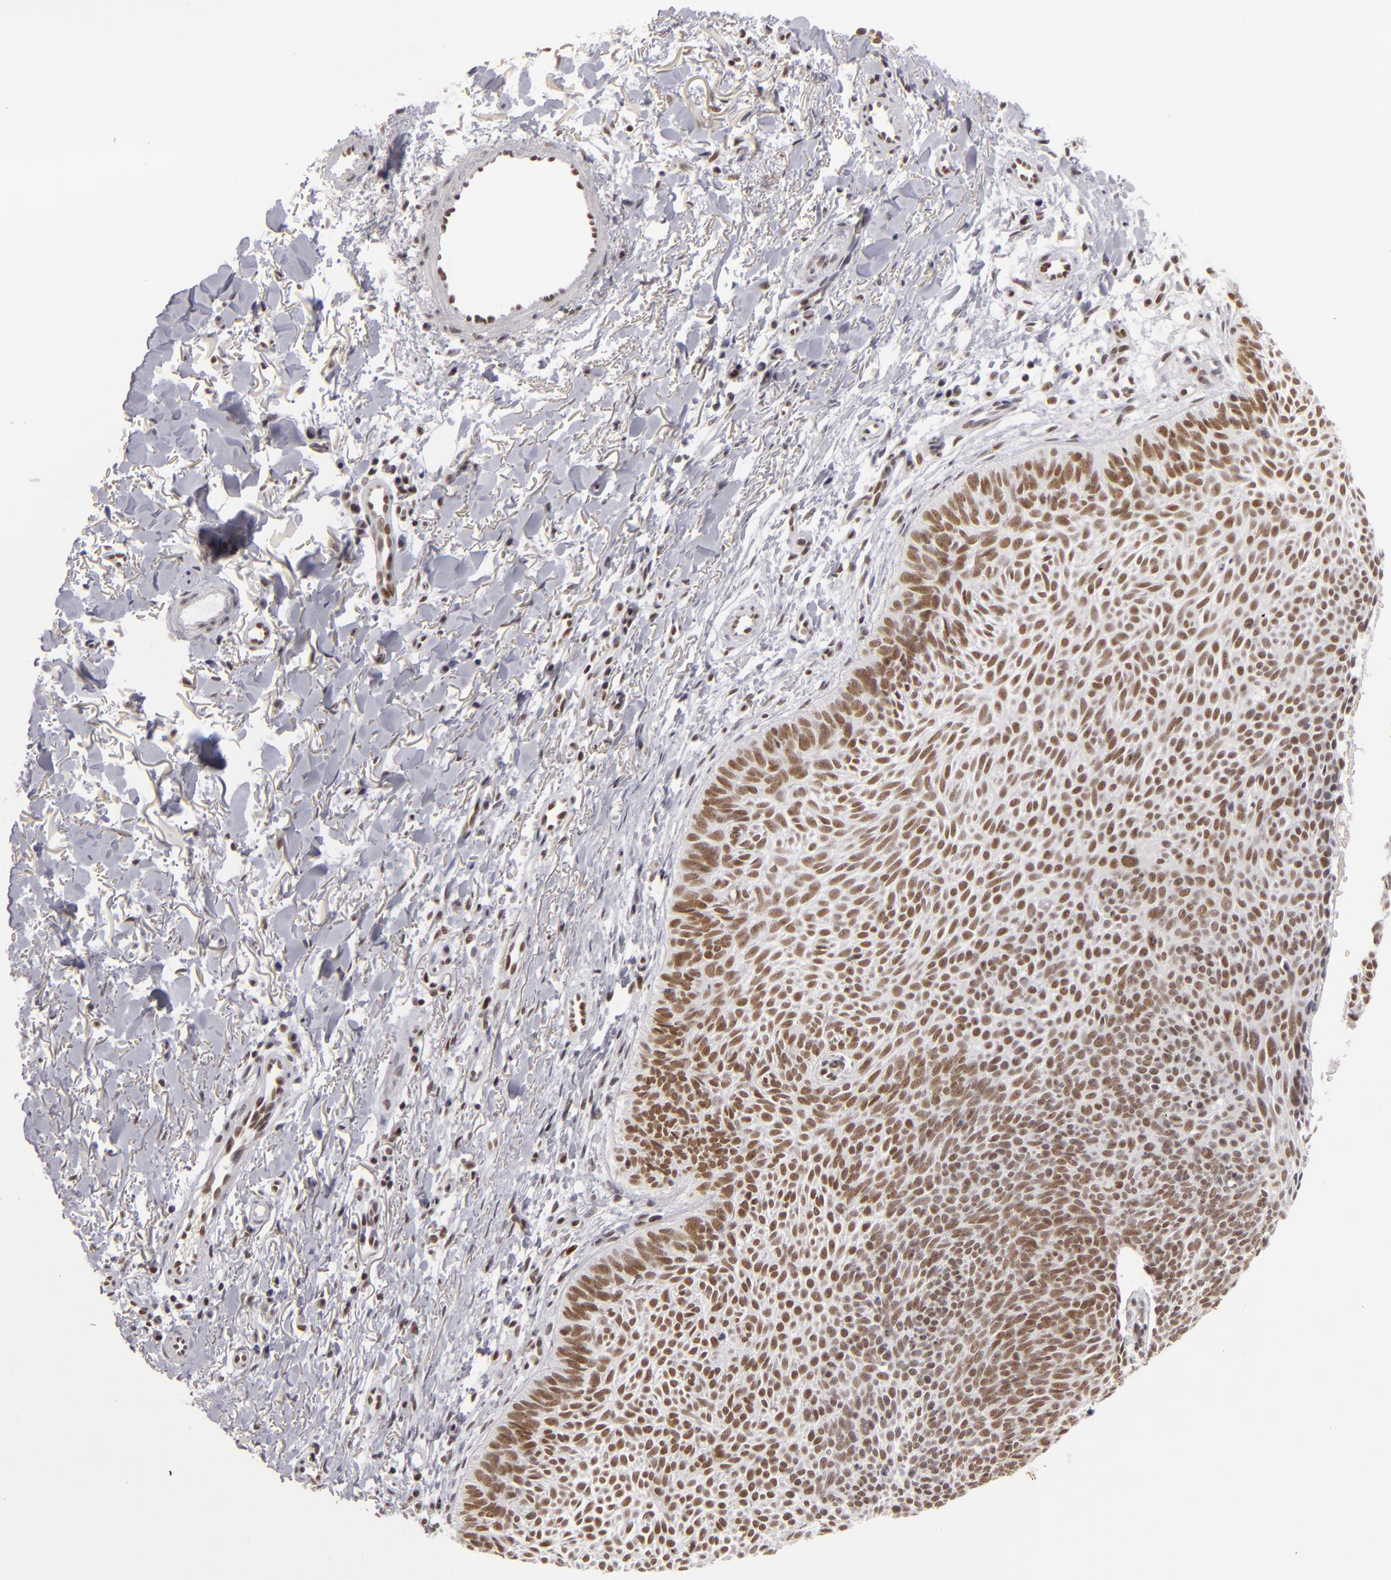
{"staining": {"intensity": "strong", "quantity": ">75%", "location": "nuclear"}, "tissue": "skin cancer", "cell_type": "Tumor cells", "image_type": "cancer", "snomed": [{"axis": "morphology", "description": "Basal cell carcinoma"}, {"axis": "topography", "description": "Skin"}], "caption": "There is high levels of strong nuclear expression in tumor cells of skin basal cell carcinoma, as demonstrated by immunohistochemical staining (brown color).", "gene": "DAXX", "patient": {"sex": "male", "age": 84}}